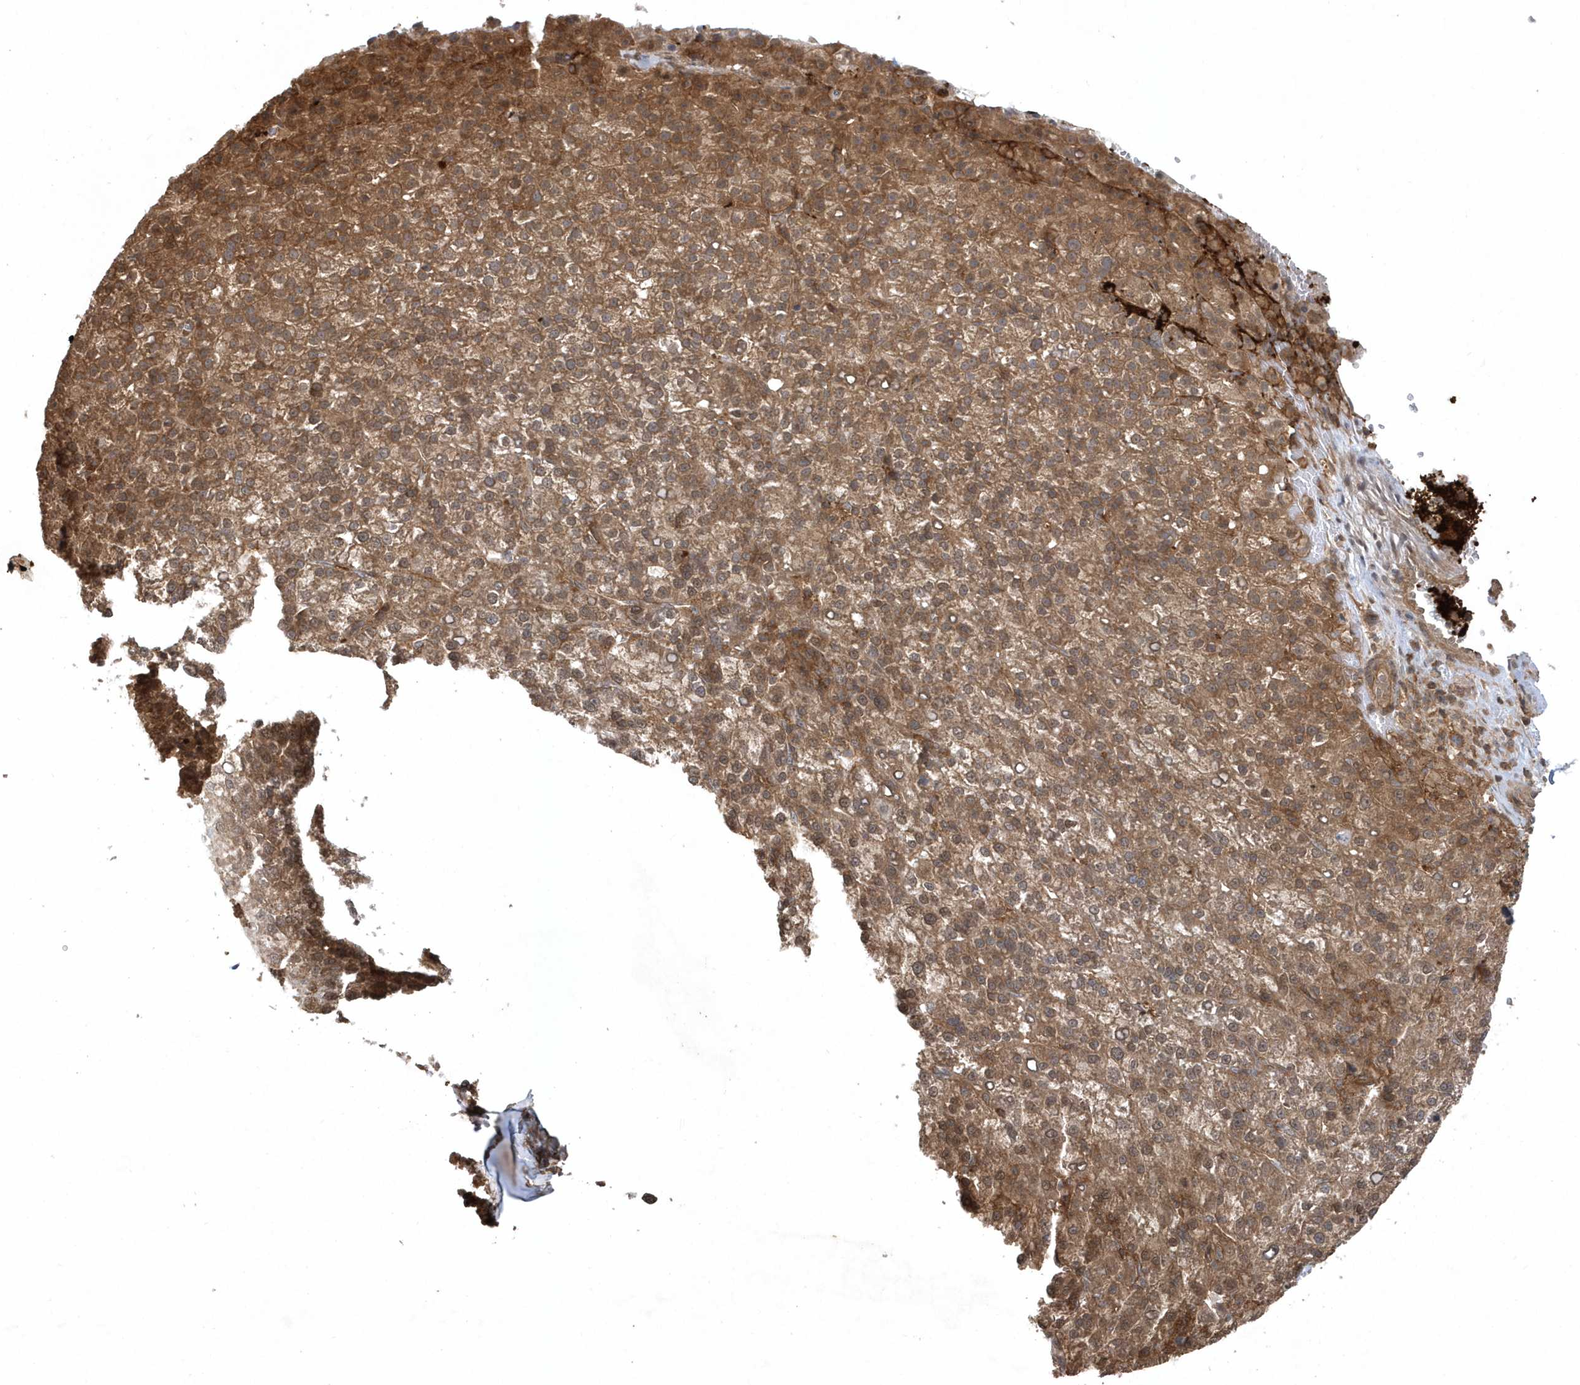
{"staining": {"intensity": "moderate", "quantity": ">75%", "location": "cytoplasmic/membranous"}, "tissue": "liver cancer", "cell_type": "Tumor cells", "image_type": "cancer", "snomed": [{"axis": "morphology", "description": "Carcinoma, Hepatocellular, NOS"}, {"axis": "topography", "description": "Liver"}], "caption": "The image exhibits immunohistochemical staining of liver hepatocellular carcinoma. There is moderate cytoplasmic/membranous staining is identified in about >75% of tumor cells. The staining was performed using DAB (3,3'-diaminobenzidine), with brown indicating positive protein expression. Nuclei are stained blue with hematoxylin.", "gene": "ACYP1", "patient": {"sex": "female", "age": 58}}